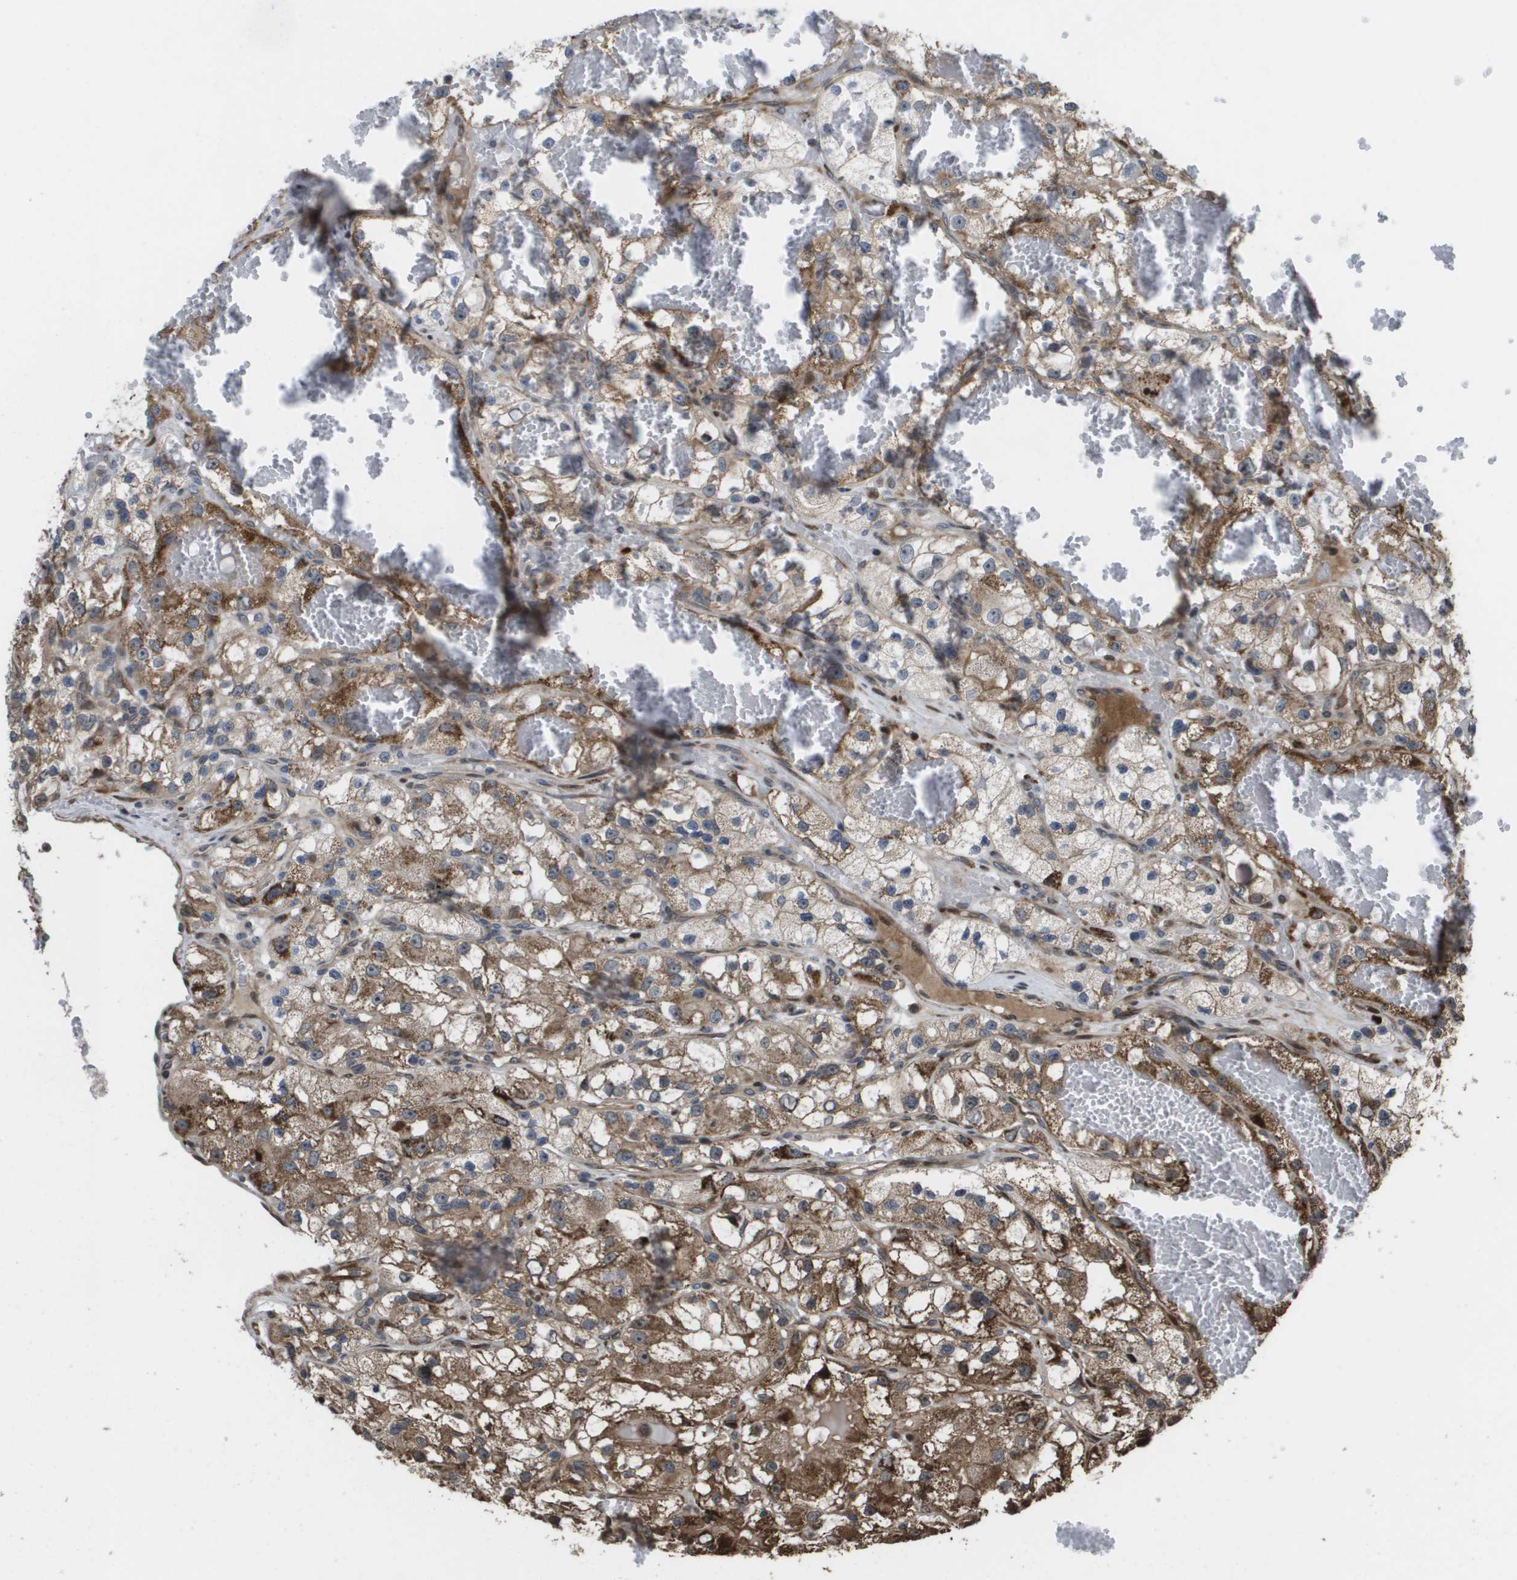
{"staining": {"intensity": "moderate", "quantity": ">75%", "location": "cytoplasmic/membranous"}, "tissue": "renal cancer", "cell_type": "Tumor cells", "image_type": "cancer", "snomed": [{"axis": "morphology", "description": "Adenocarcinoma, NOS"}, {"axis": "topography", "description": "Kidney"}], "caption": "Renal cancer stained with a brown dye displays moderate cytoplasmic/membranous positive positivity in approximately >75% of tumor cells.", "gene": "AXIN2", "patient": {"sex": "female", "age": 57}}